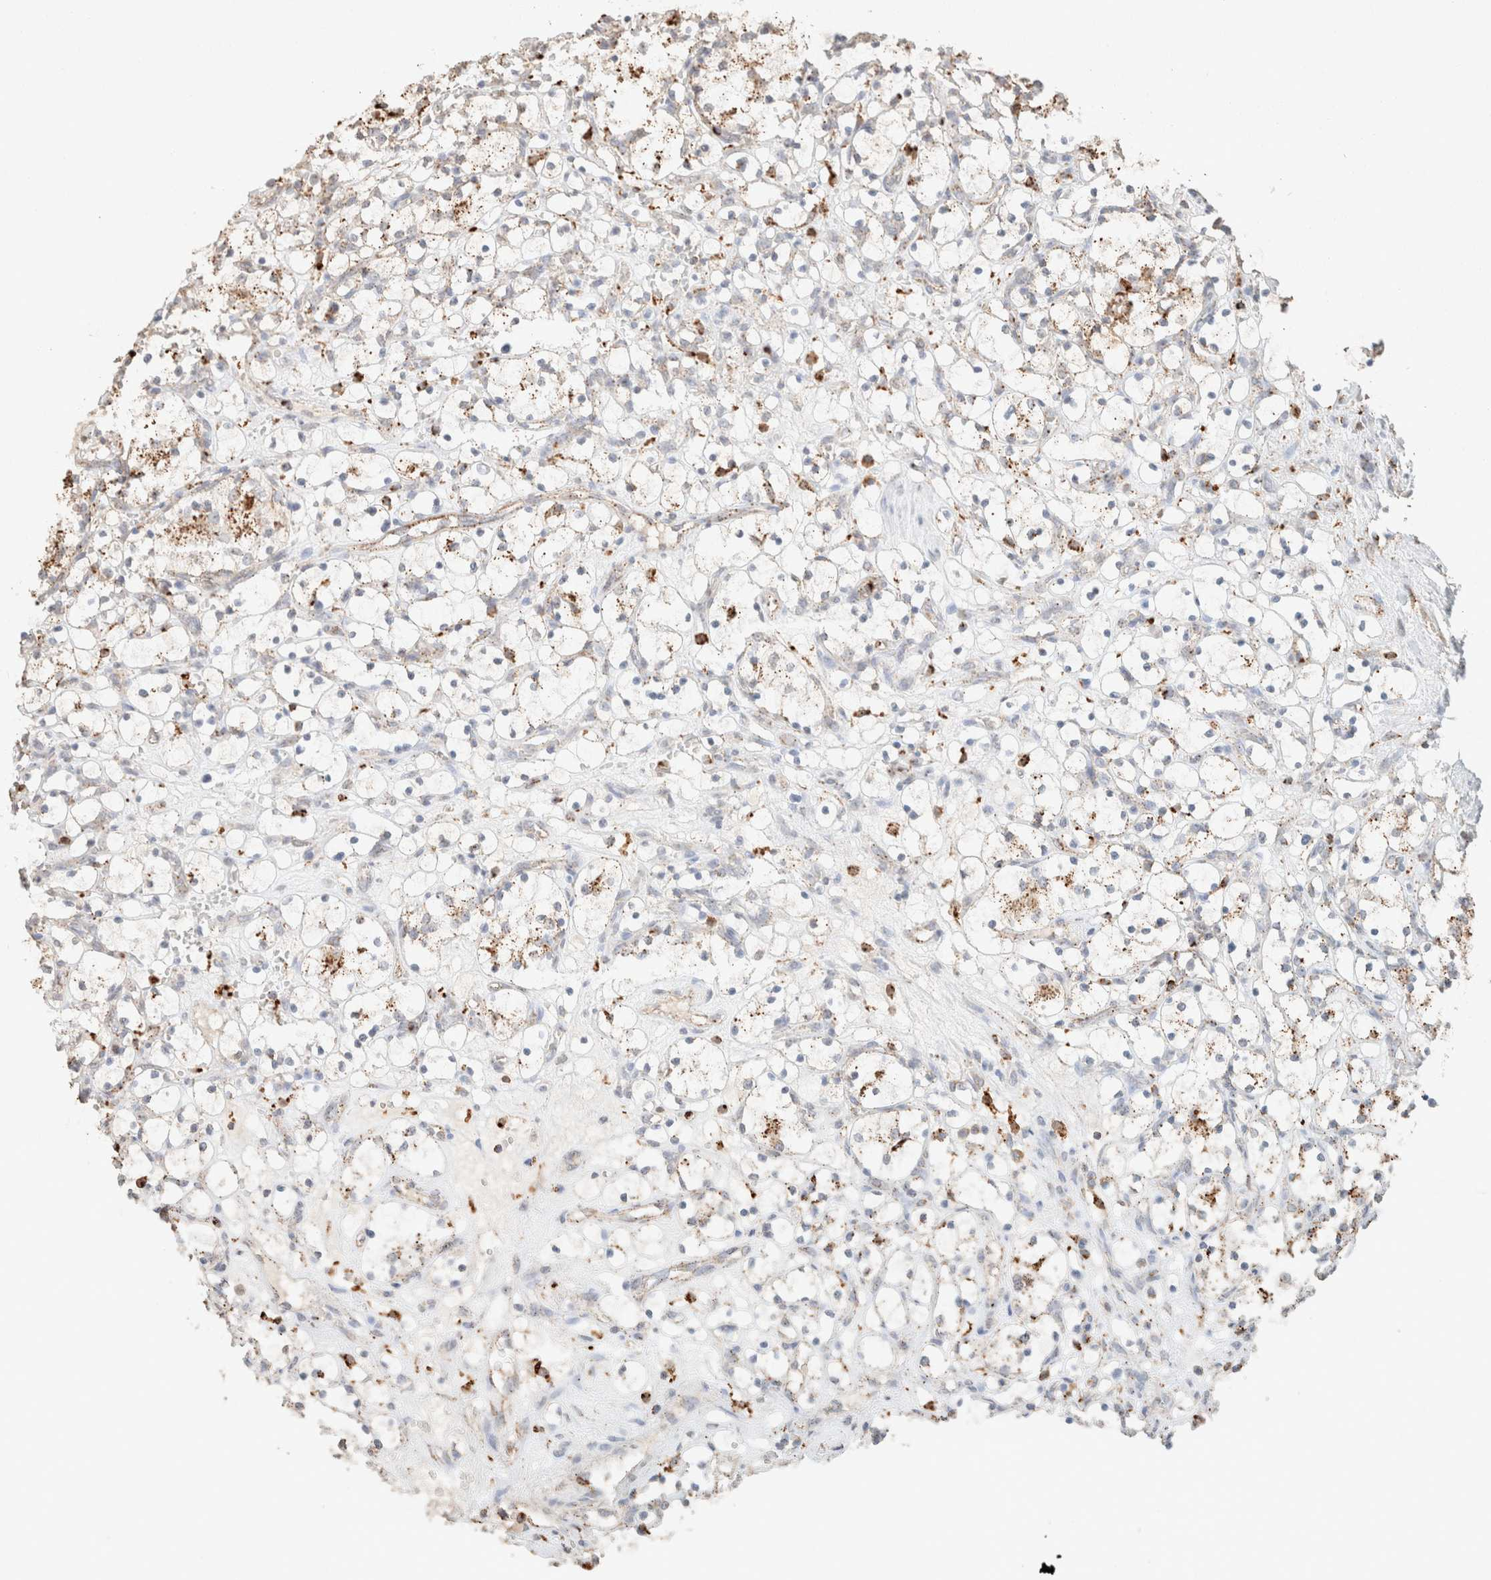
{"staining": {"intensity": "weak", "quantity": "<25%", "location": "cytoplasmic/membranous"}, "tissue": "renal cancer", "cell_type": "Tumor cells", "image_type": "cancer", "snomed": [{"axis": "morphology", "description": "Adenocarcinoma, NOS"}, {"axis": "topography", "description": "Kidney"}], "caption": "Tumor cells are negative for brown protein staining in adenocarcinoma (renal).", "gene": "CTSC", "patient": {"sex": "female", "age": 69}}